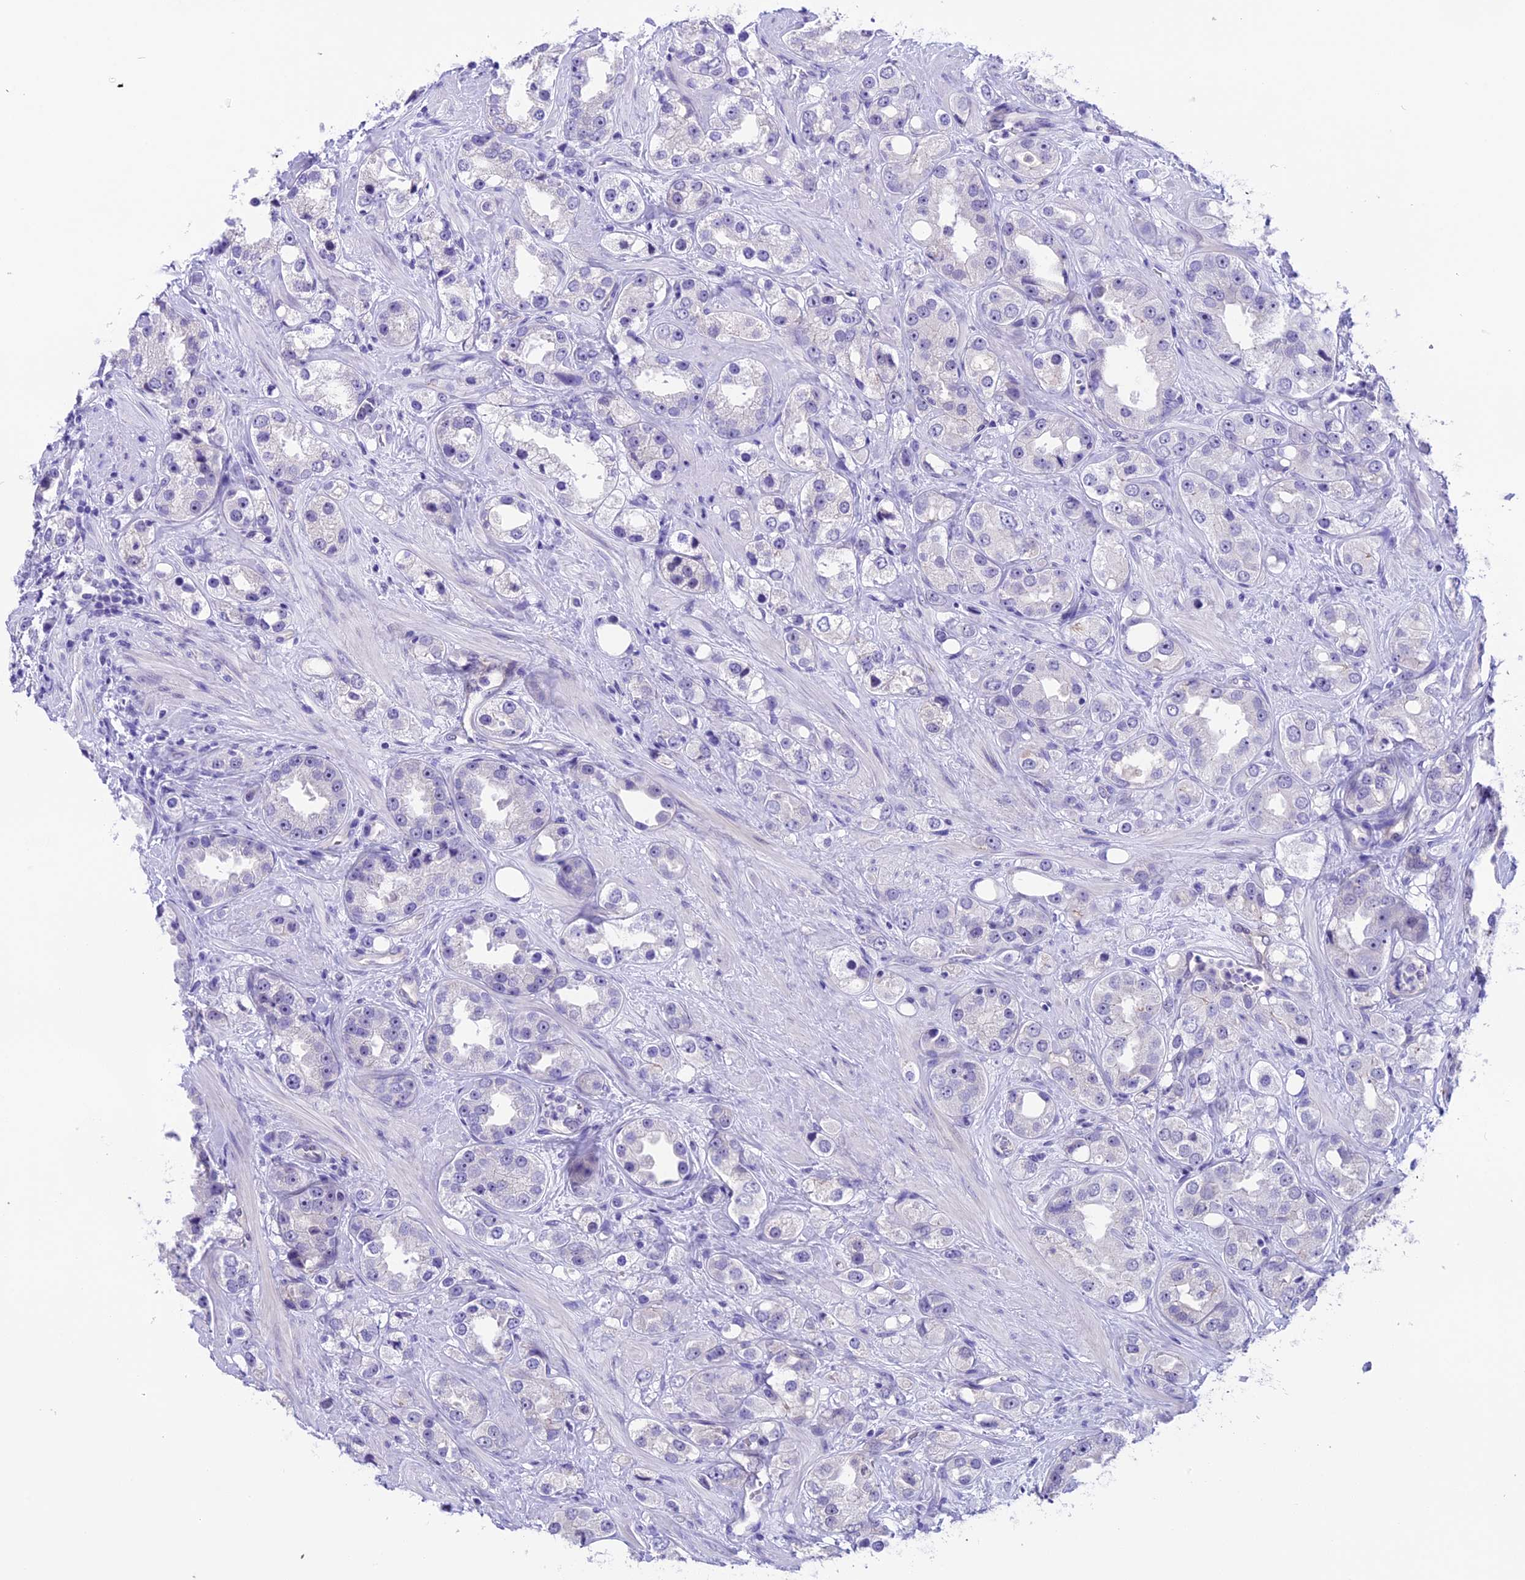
{"staining": {"intensity": "negative", "quantity": "none", "location": "none"}, "tissue": "prostate cancer", "cell_type": "Tumor cells", "image_type": "cancer", "snomed": [{"axis": "morphology", "description": "Adenocarcinoma, NOS"}, {"axis": "topography", "description": "Prostate"}], "caption": "Adenocarcinoma (prostate) was stained to show a protein in brown. There is no significant expression in tumor cells.", "gene": "PRR15", "patient": {"sex": "male", "age": 79}}